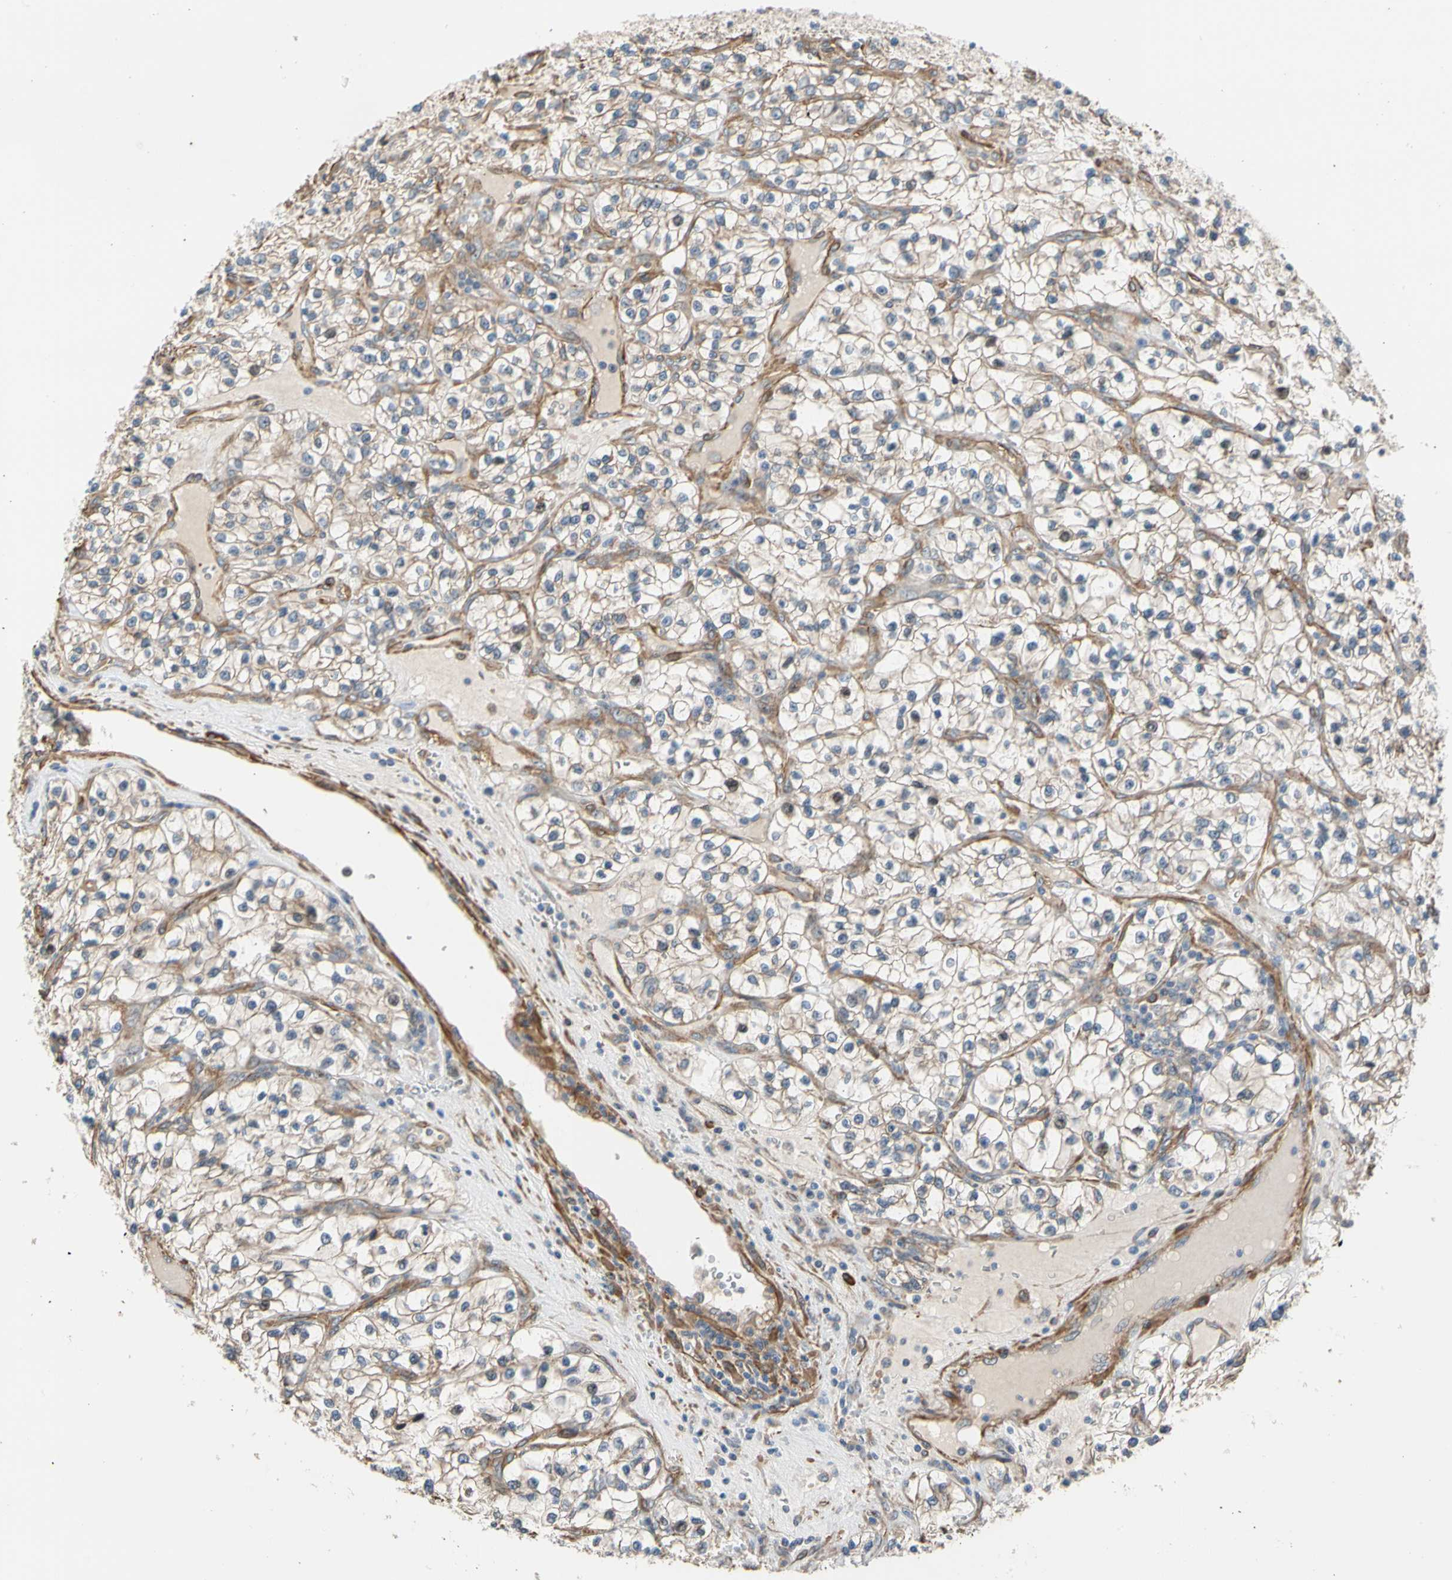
{"staining": {"intensity": "weak", "quantity": ">75%", "location": "cytoplasmic/membranous"}, "tissue": "renal cancer", "cell_type": "Tumor cells", "image_type": "cancer", "snomed": [{"axis": "morphology", "description": "Adenocarcinoma, NOS"}, {"axis": "topography", "description": "Kidney"}], "caption": "Brown immunohistochemical staining in renal cancer demonstrates weak cytoplasmic/membranous expression in approximately >75% of tumor cells.", "gene": "LIMK2", "patient": {"sex": "female", "age": 57}}